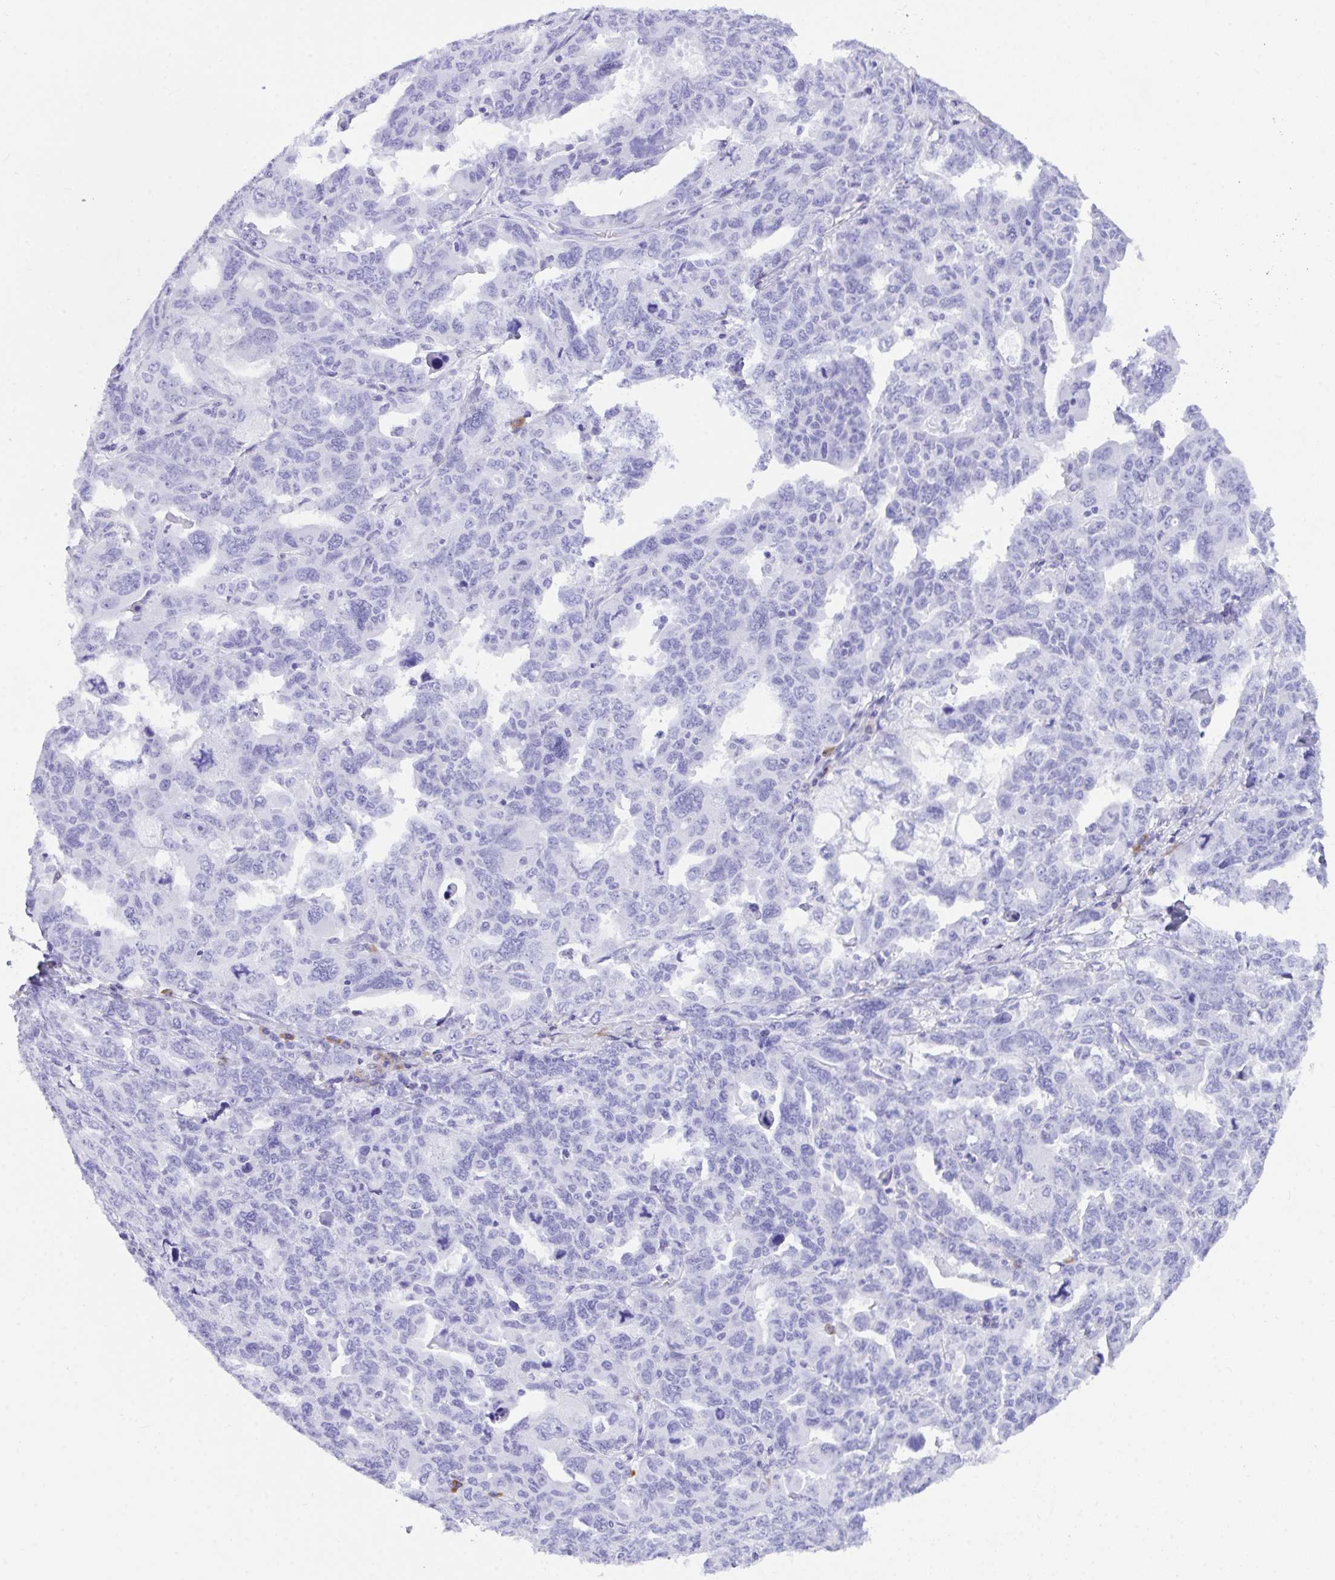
{"staining": {"intensity": "negative", "quantity": "none", "location": "none"}, "tissue": "ovarian cancer", "cell_type": "Tumor cells", "image_type": "cancer", "snomed": [{"axis": "morphology", "description": "Adenocarcinoma, NOS"}, {"axis": "morphology", "description": "Carcinoma, endometroid"}, {"axis": "topography", "description": "Ovary"}], "caption": "This is an immunohistochemistry image of ovarian cancer. There is no staining in tumor cells.", "gene": "BEST4", "patient": {"sex": "female", "age": 72}}